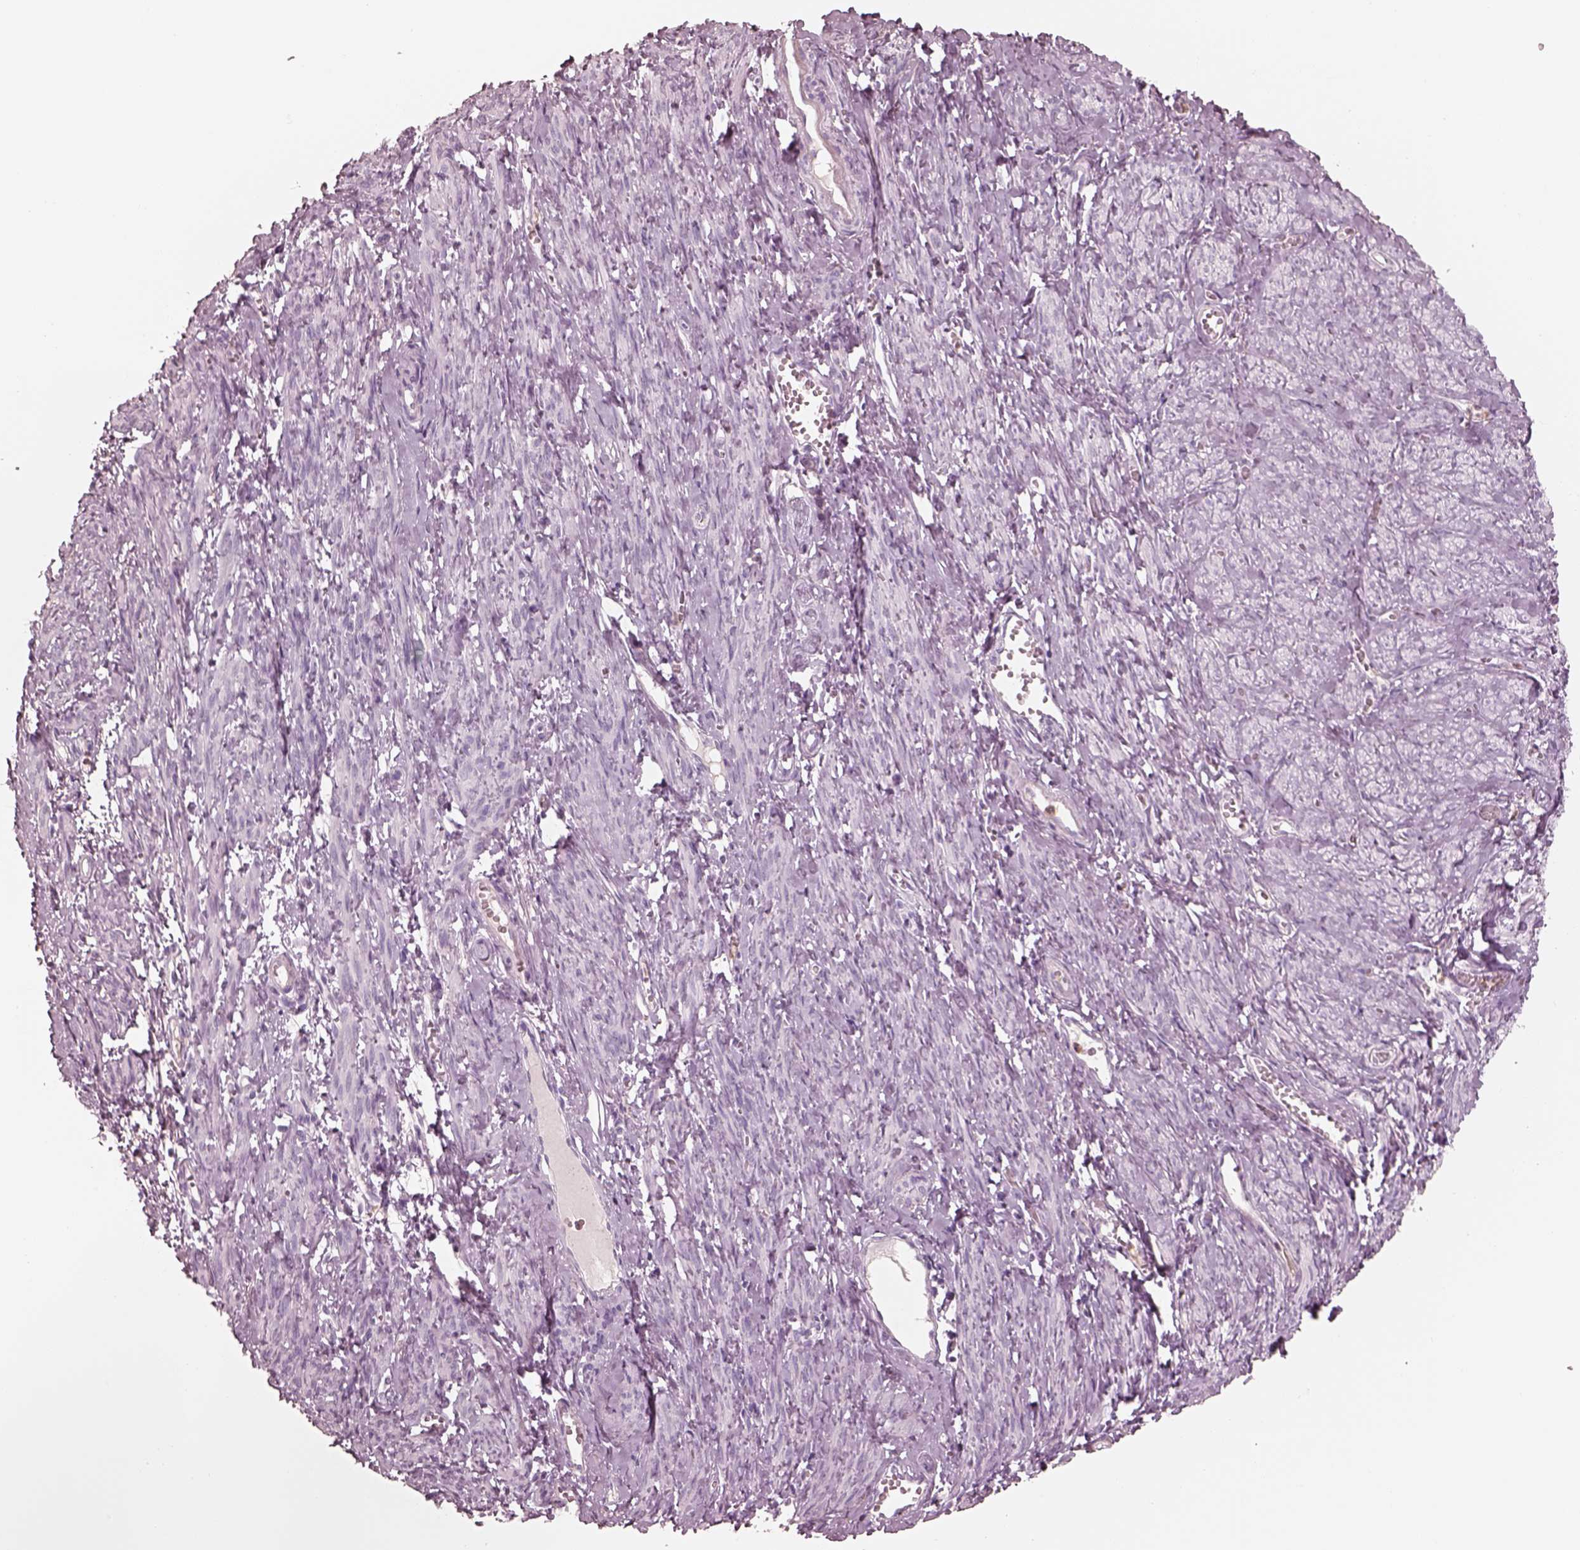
{"staining": {"intensity": "negative", "quantity": "none", "location": "none"}, "tissue": "smooth muscle", "cell_type": "Smooth muscle cells", "image_type": "normal", "snomed": [{"axis": "morphology", "description": "Normal tissue, NOS"}, {"axis": "topography", "description": "Smooth muscle"}], "caption": "This is a histopathology image of immunohistochemistry (IHC) staining of normal smooth muscle, which shows no staining in smooth muscle cells. The staining was performed using DAB (3,3'-diaminobenzidine) to visualize the protein expression in brown, while the nuclei were stained in blue with hematoxylin (Magnification: 20x).", "gene": "GPRIN1", "patient": {"sex": "female", "age": 65}}